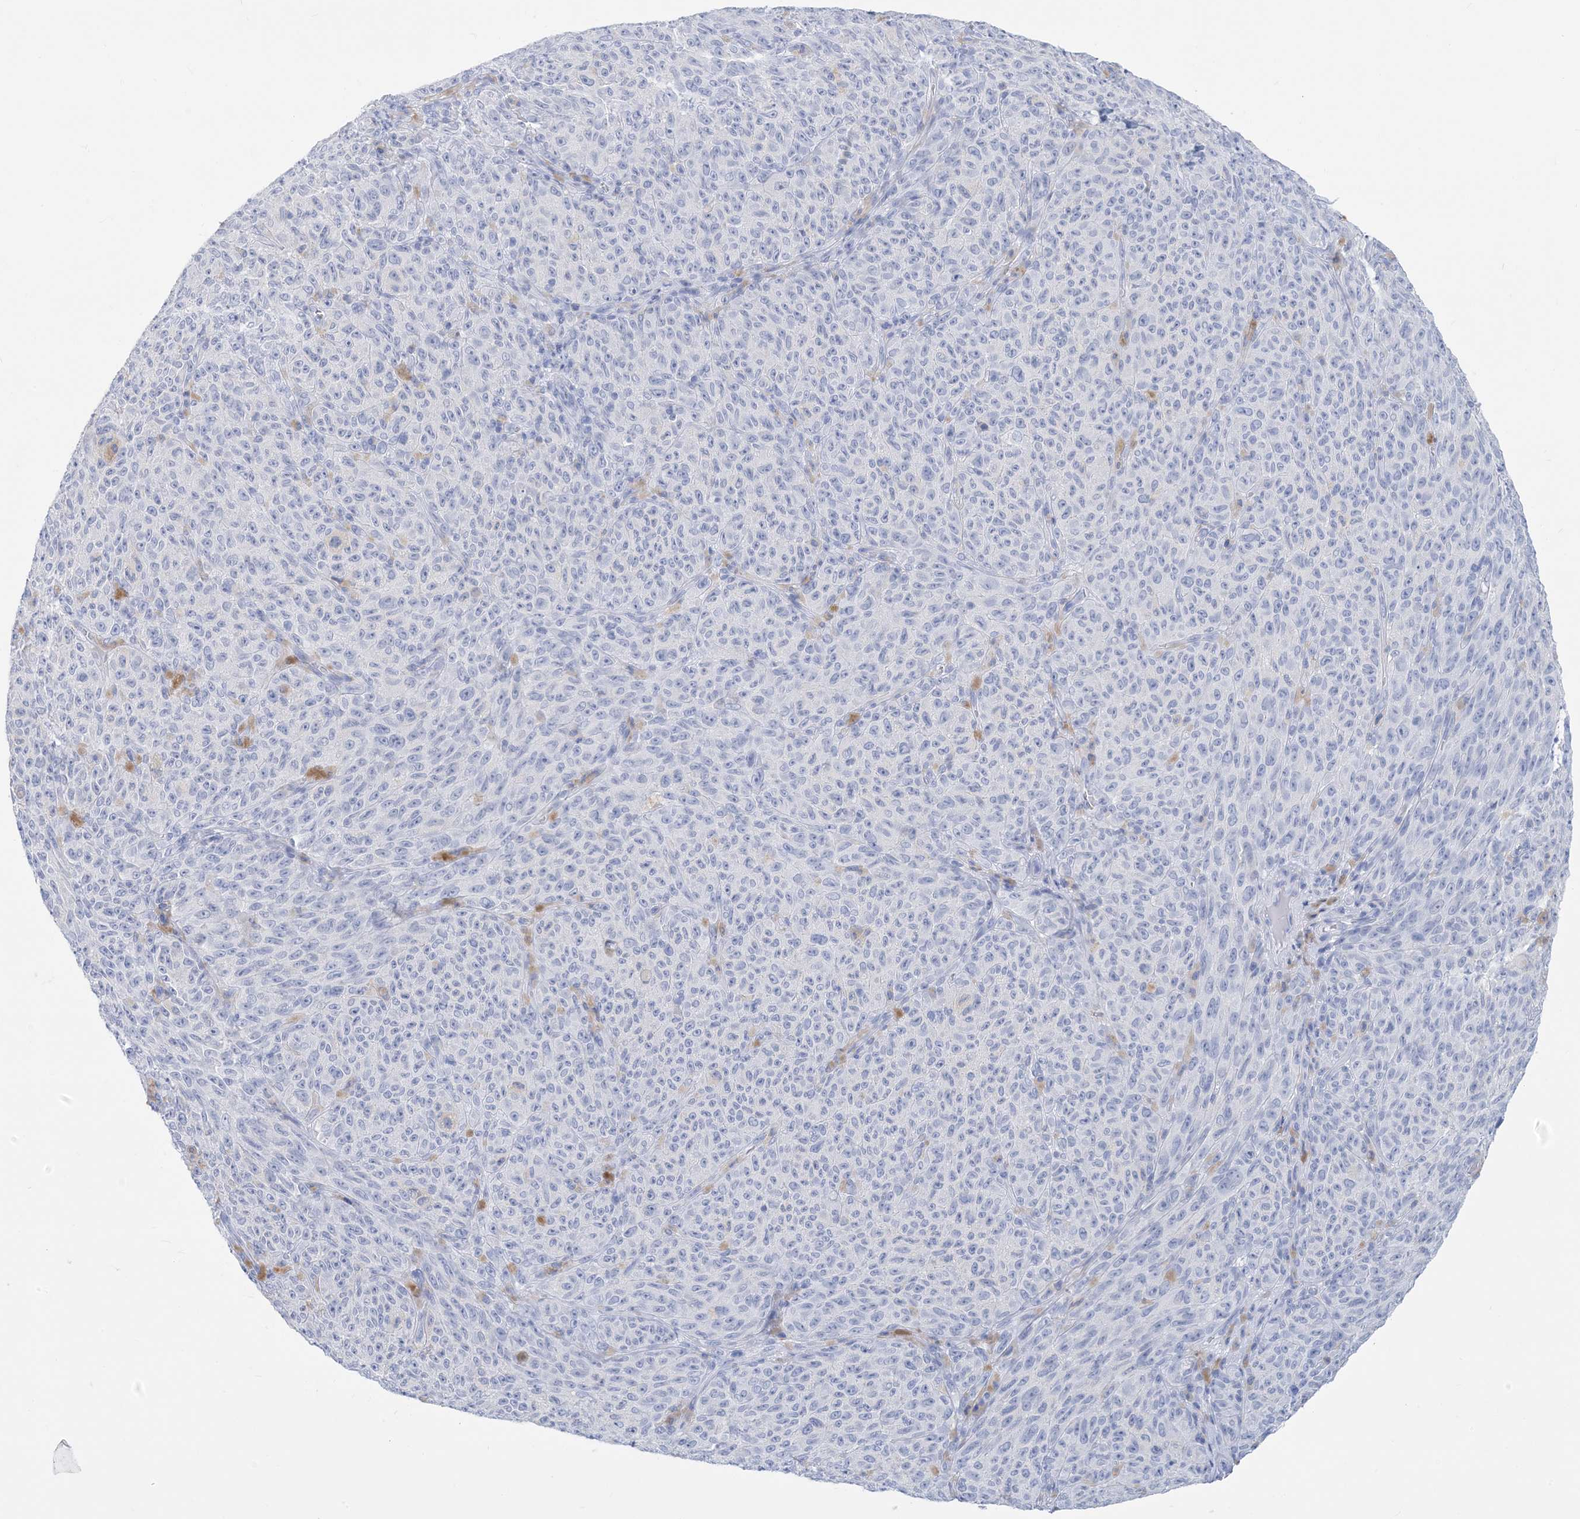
{"staining": {"intensity": "negative", "quantity": "none", "location": "none"}, "tissue": "melanoma", "cell_type": "Tumor cells", "image_type": "cancer", "snomed": [{"axis": "morphology", "description": "Malignant melanoma, NOS"}, {"axis": "topography", "description": "Skin"}], "caption": "The micrograph reveals no significant staining in tumor cells of melanoma.", "gene": "SH3YL1", "patient": {"sex": "female", "age": 82}}